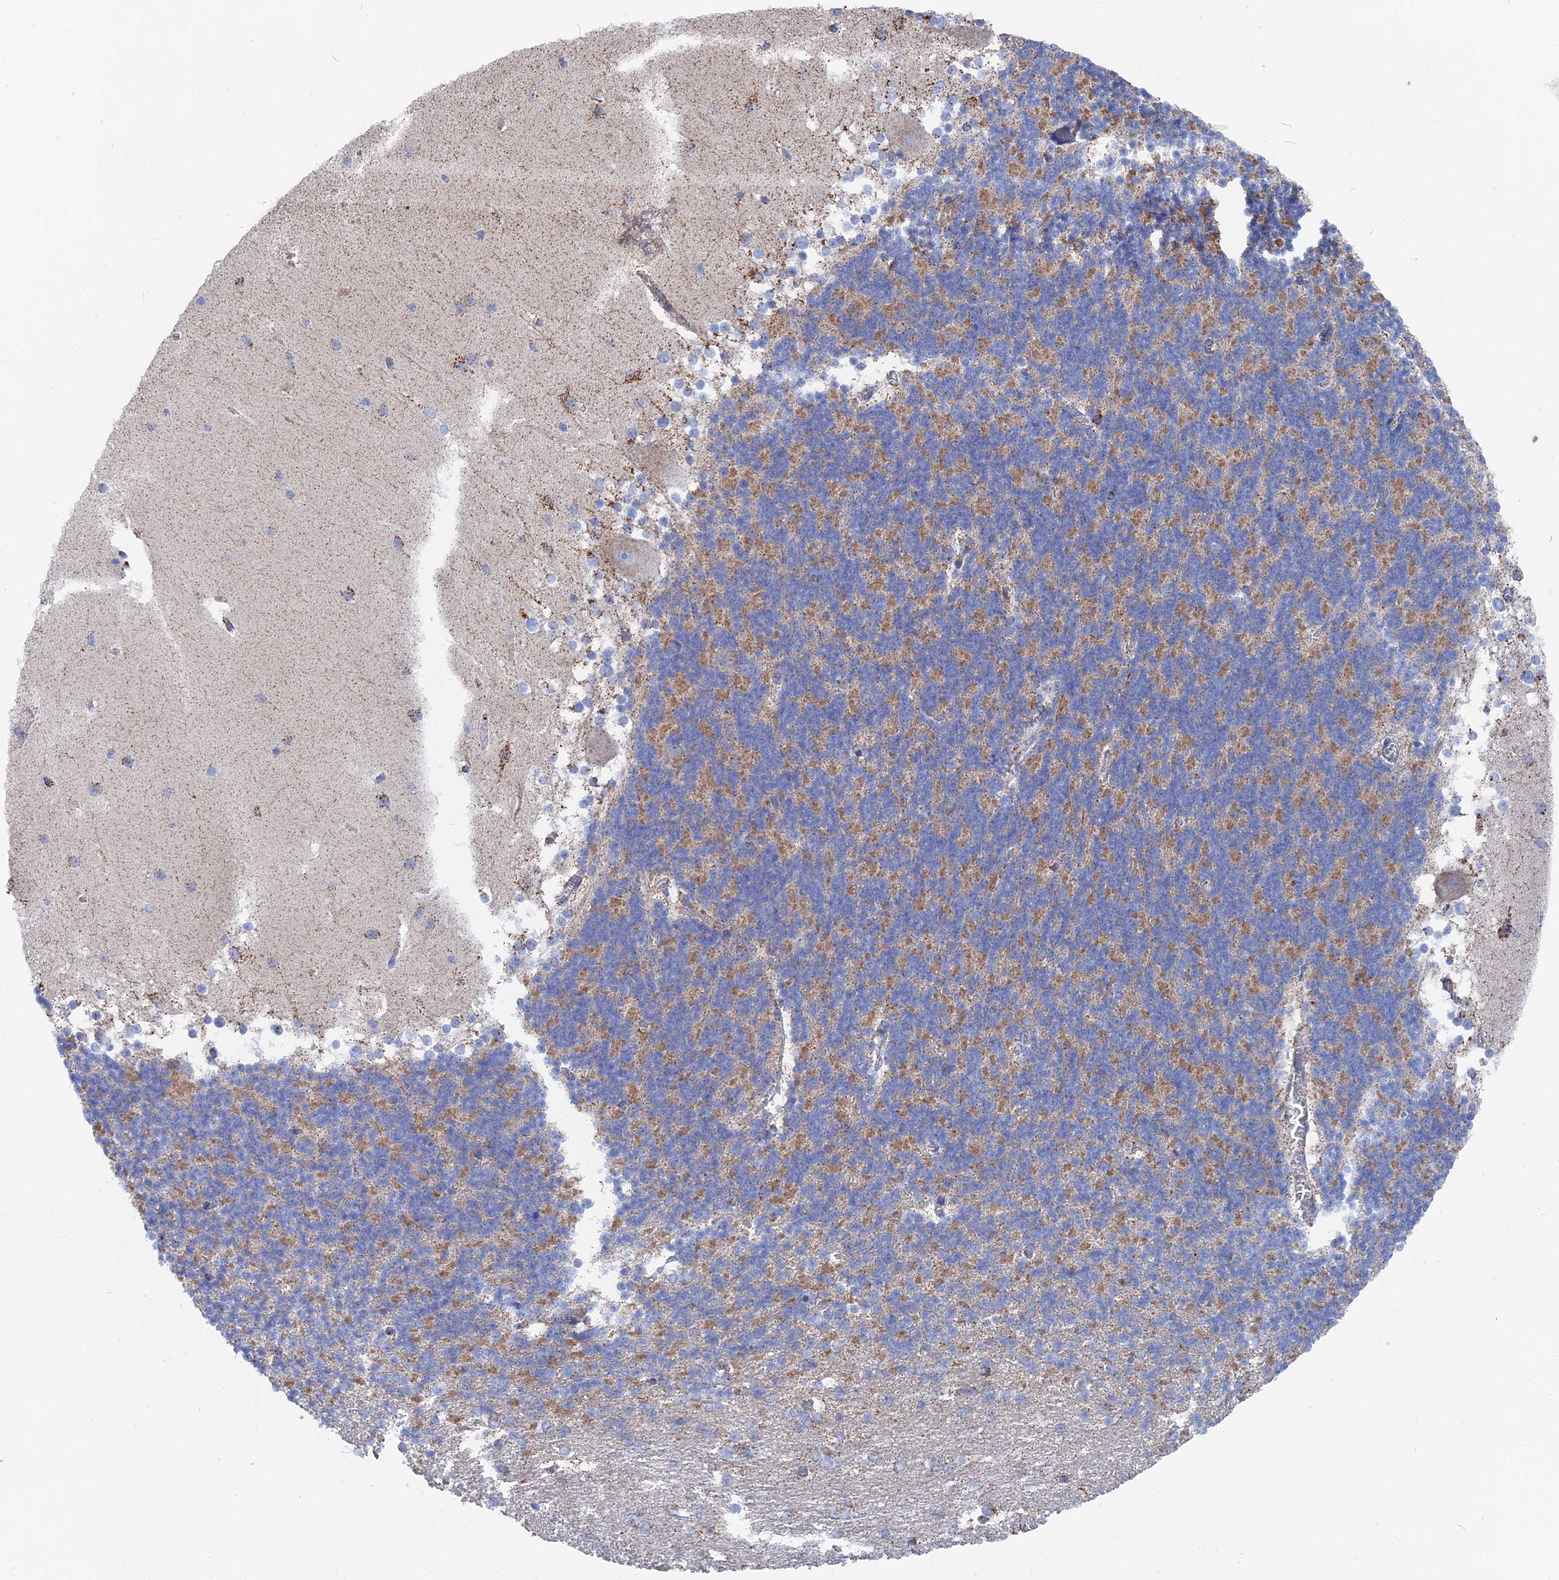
{"staining": {"intensity": "moderate", "quantity": "25%-75%", "location": "cytoplasmic/membranous"}, "tissue": "cerebellum", "cell_type": "Cells in granular layer", "image_type": "normal", "snomed": [{"axis": "morphology", "description": "Normal tissue, NOS"}, {"axis": "topography", "description": "Cerebellum"}], "caption": "This photomicrograph reveals immunohistochemistry (IHC) staining of normal human cerebellum, with medium moderate cytoplasmic/membranous expression in approximately 25%-75% of cells in granular layer.", "gene": "IFT80", "patient": {"sex": "female", "age": 19}}